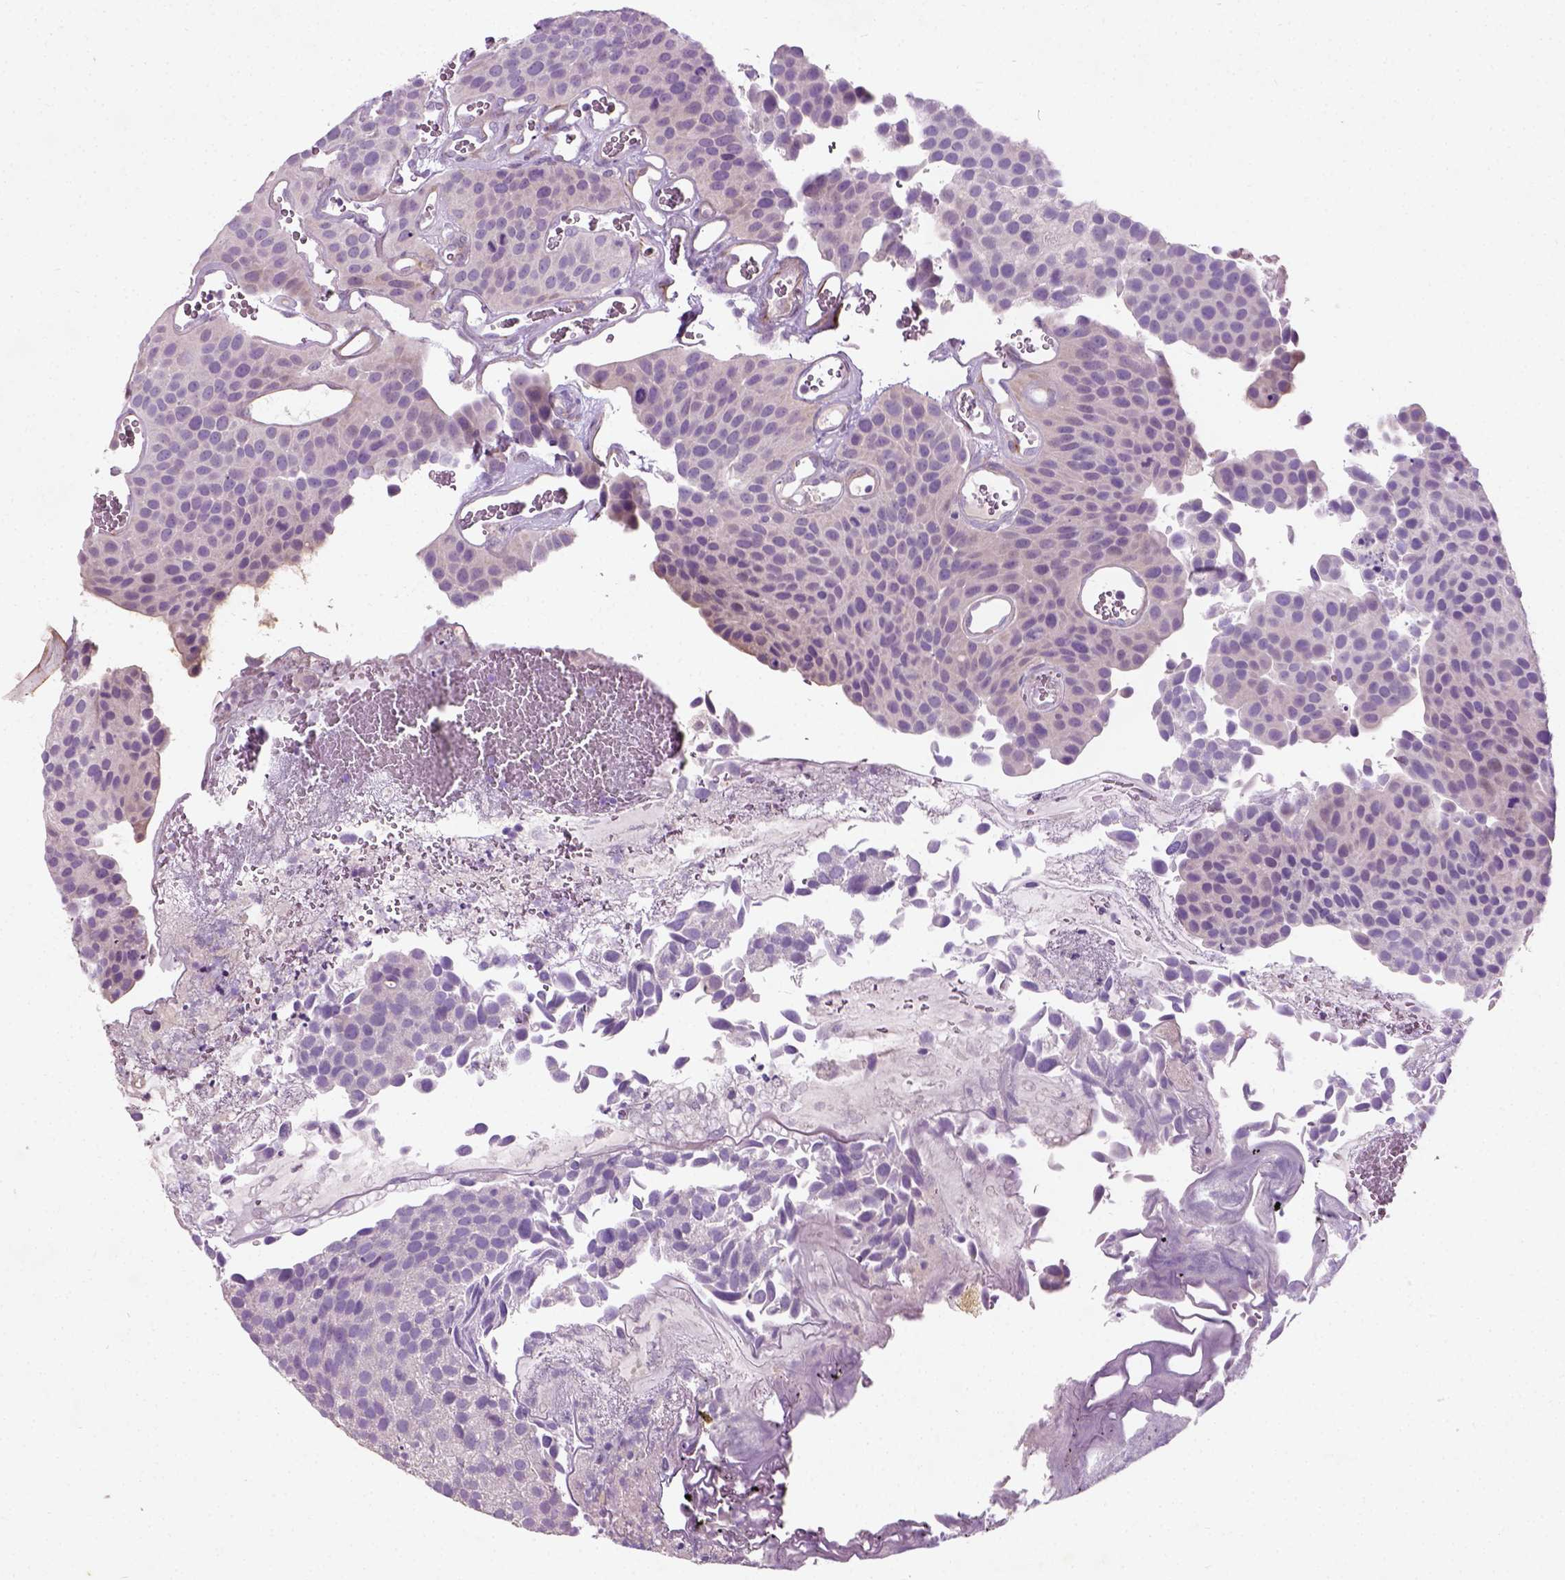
{"staining": {"intensity": "negative", "quantity": "none", "location": "none"}, "tissue": "urothelial cancer", "cell_type": "Tumor cells", "image_type": "cancer", "snomed": [{"axis": "morphology", "description": "Urothelial carcinoma, Low grade"}, {"axis": "topography", "description": "Urinary bladder"}], "caption": "There is no significant positivity in tumor cells of urothelial carcinoma (low-grade).", "gene": "PKP3", "patient": {"sex": "female", "age": 69}}